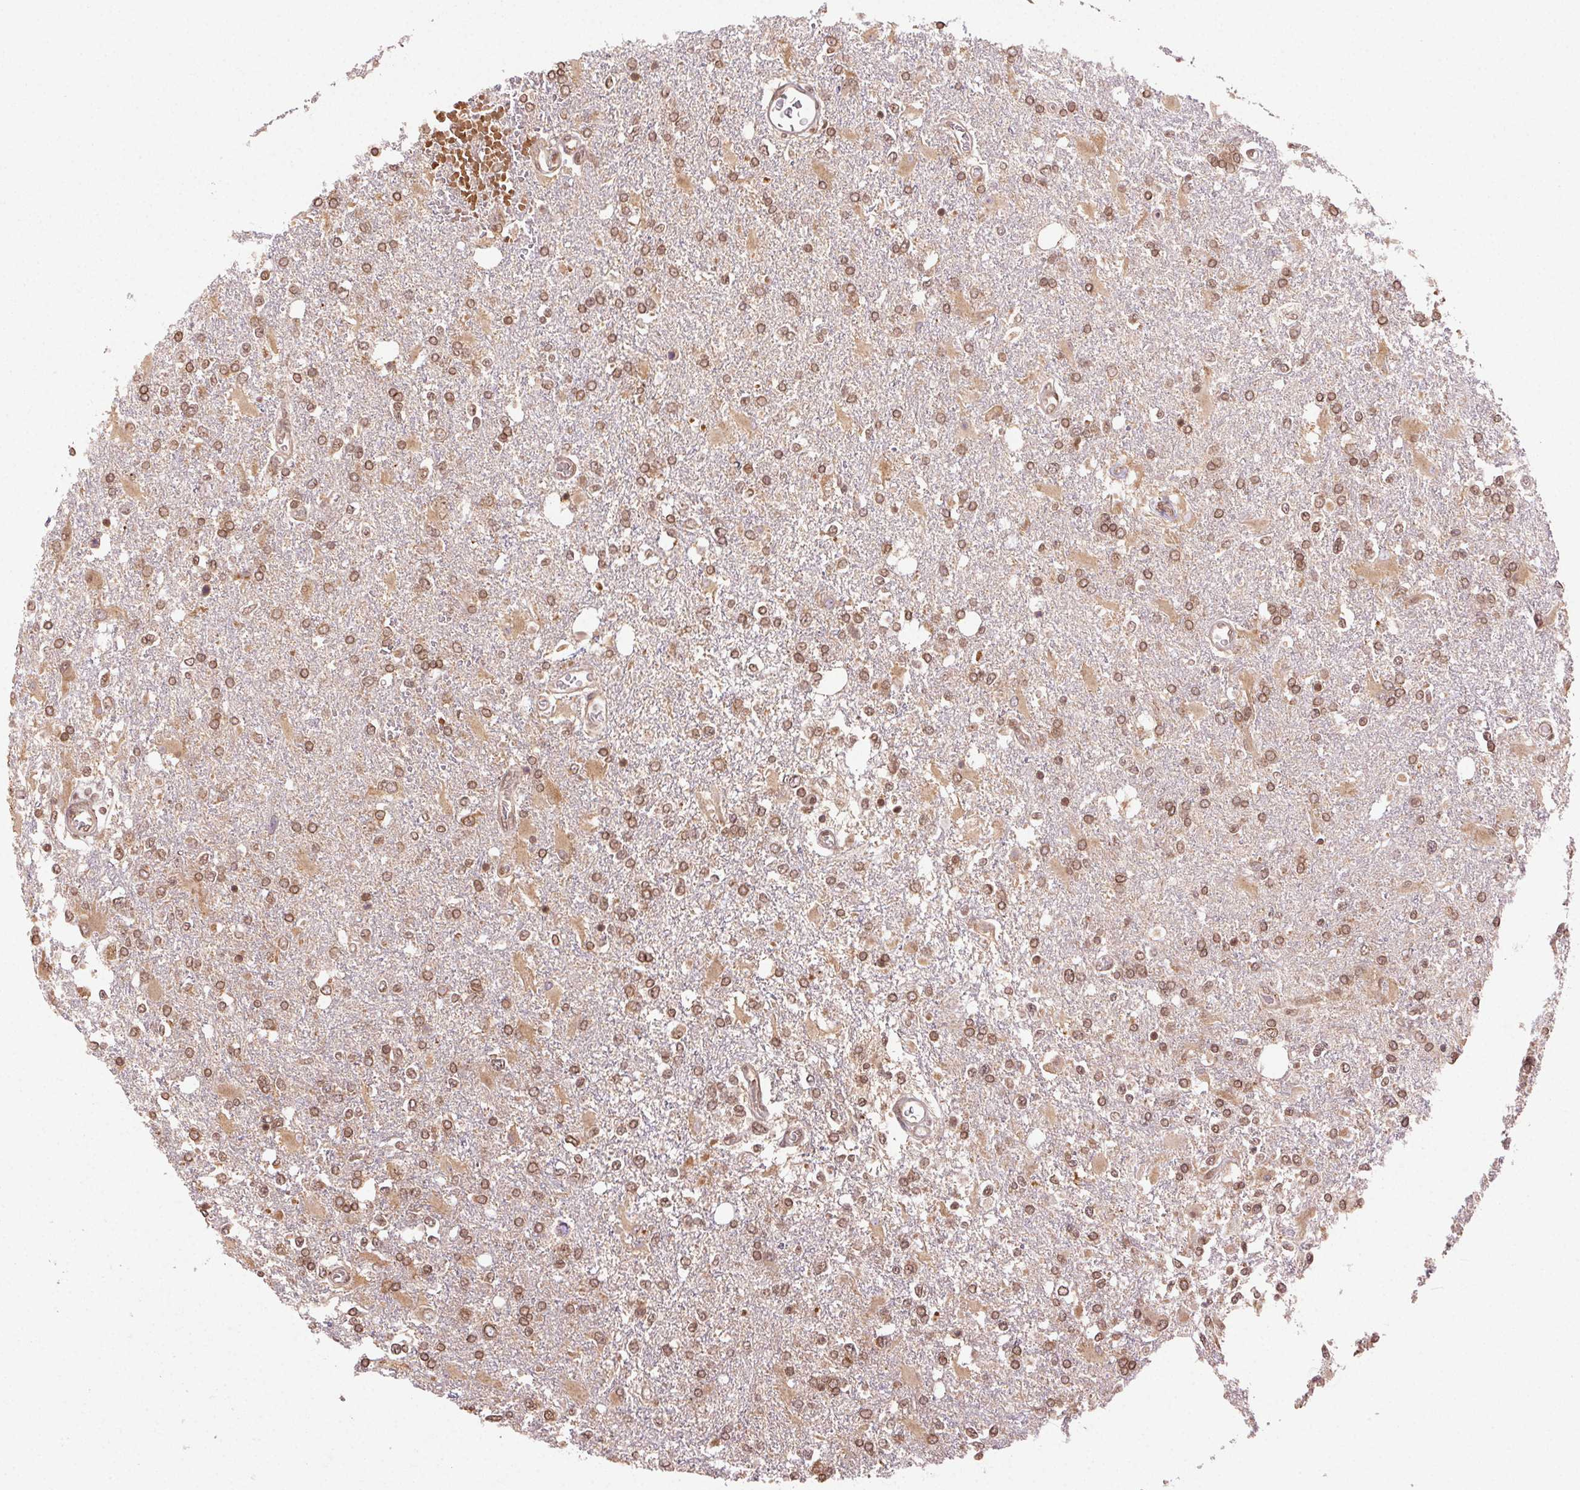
{"staining": {"intensity": "moderate", "quantity": ">75%", "location": "cytoplasmic/membranous,nuclear"}, "tissue": "glioma", "cell_type": "Tumor cells", "image_type": "cancer", "snomed": [{"axis": "morphology", "description": "Glioma, malignant, High grade"}, {"axis": "topography", "description": "Cerebral cortex"}], "caption": "A brown stain labels moderate cytoplasmic/membranous and nuclear expression of a protein in human malignant glioma (high-grade) tumor cells.", "gene": "TREML4", "patient": {"sex": "male", "age": 79}}